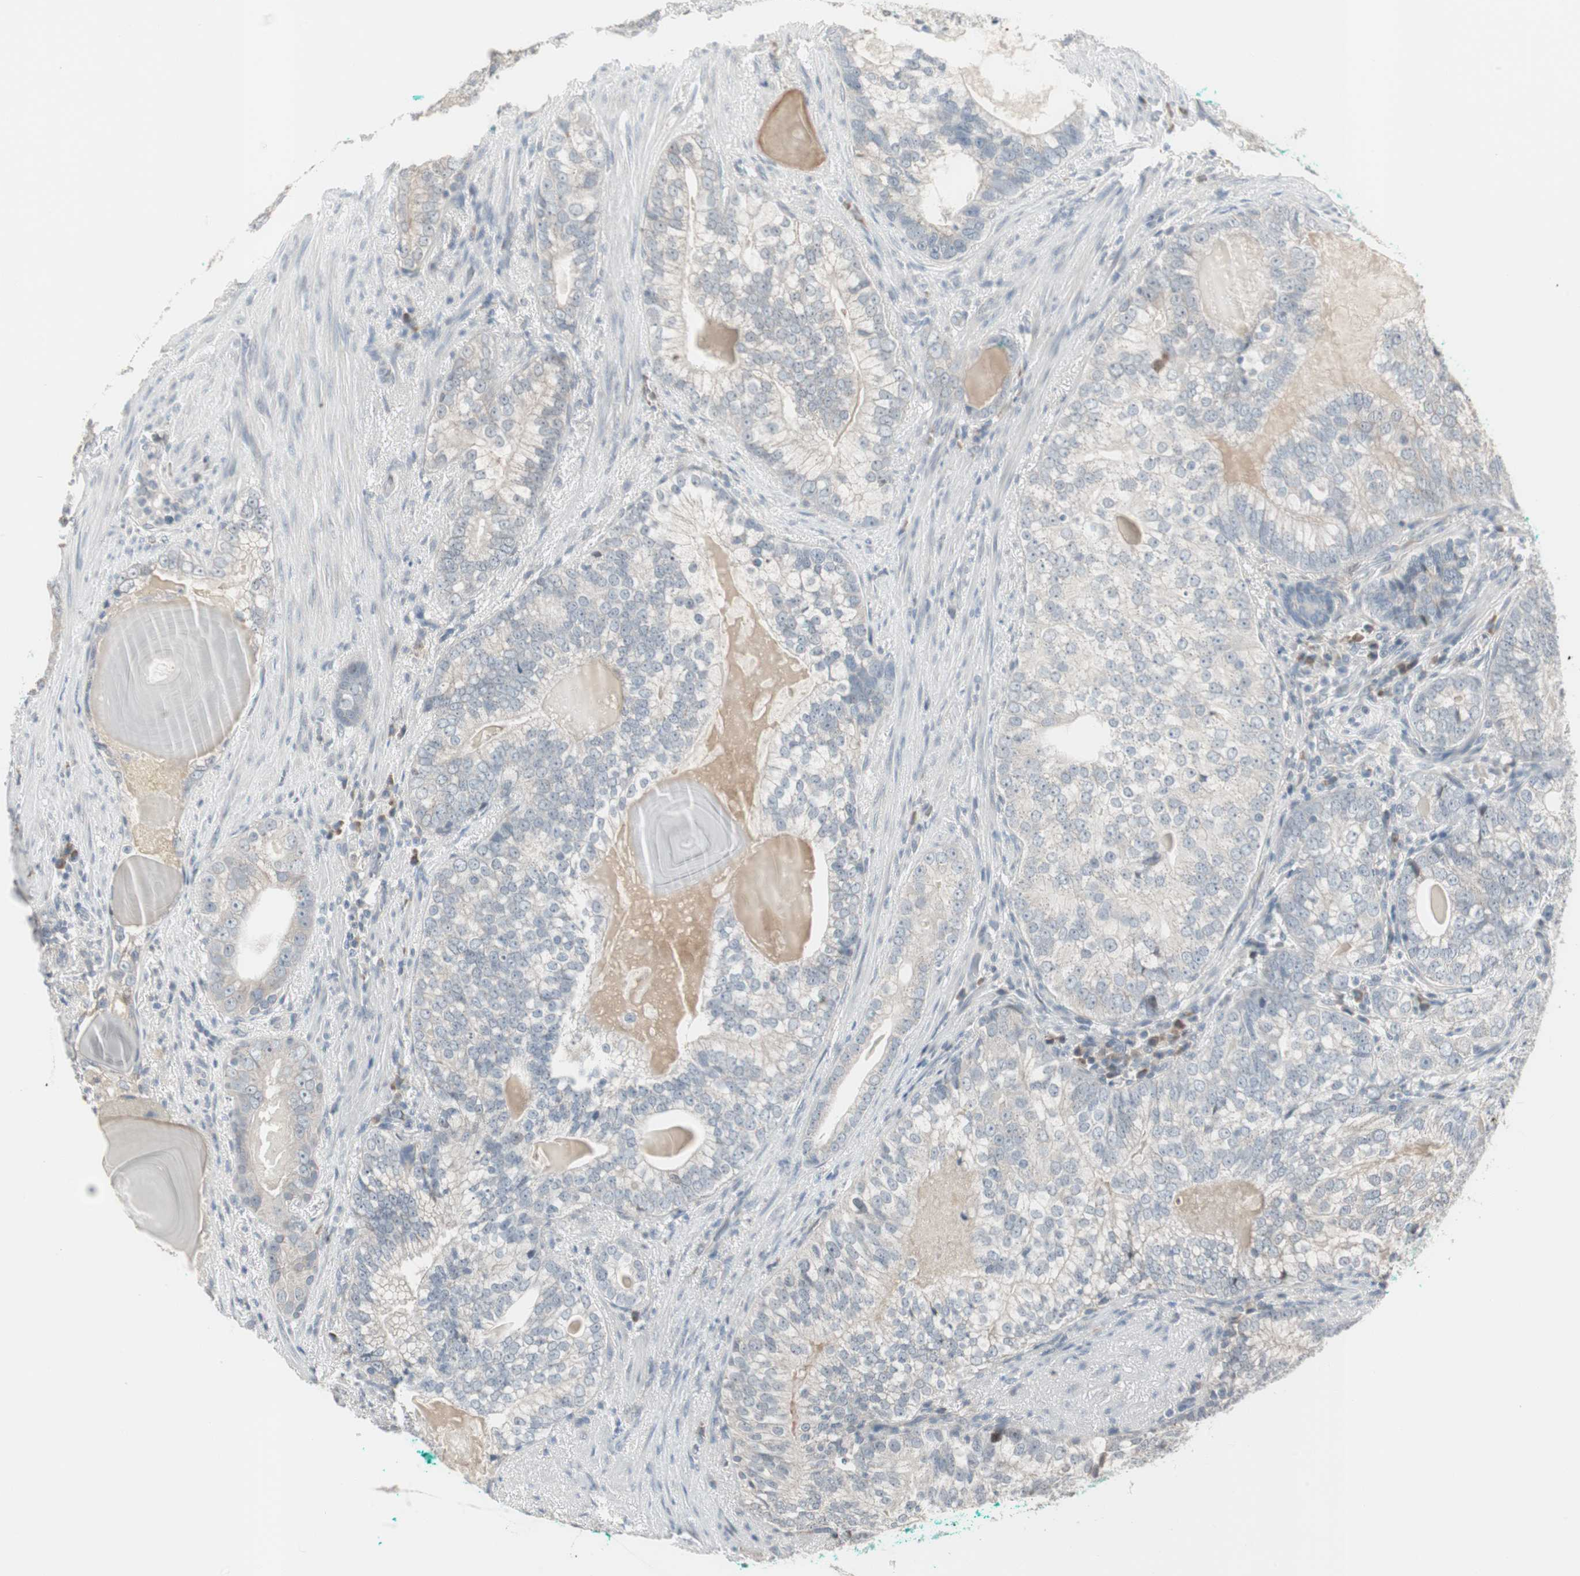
{"staining": {"intensity": "weak", "quantity": "25%-75%", "location": "cytoplasmic/membranous"}, "tissue": "prostate cancer", "cell_type": "Tumor cells", "image_type": "cancer", "snomed": [{"axis": "morphology", "description": "Adenocarcinoma, High grade"}, {"axis": "topography", "description": "Prostate"}], "caption": "Adenocarcinoma (high-grade) (prostate) stained with DAB (3,3'-diaminobenzidine) IHC shows low levels of weak cytoplasmic/membranous expression in approximately 25%-75% of tumor cells.", "gene": "PDZK1", "patient": {"sex": "male", "age": 66}}